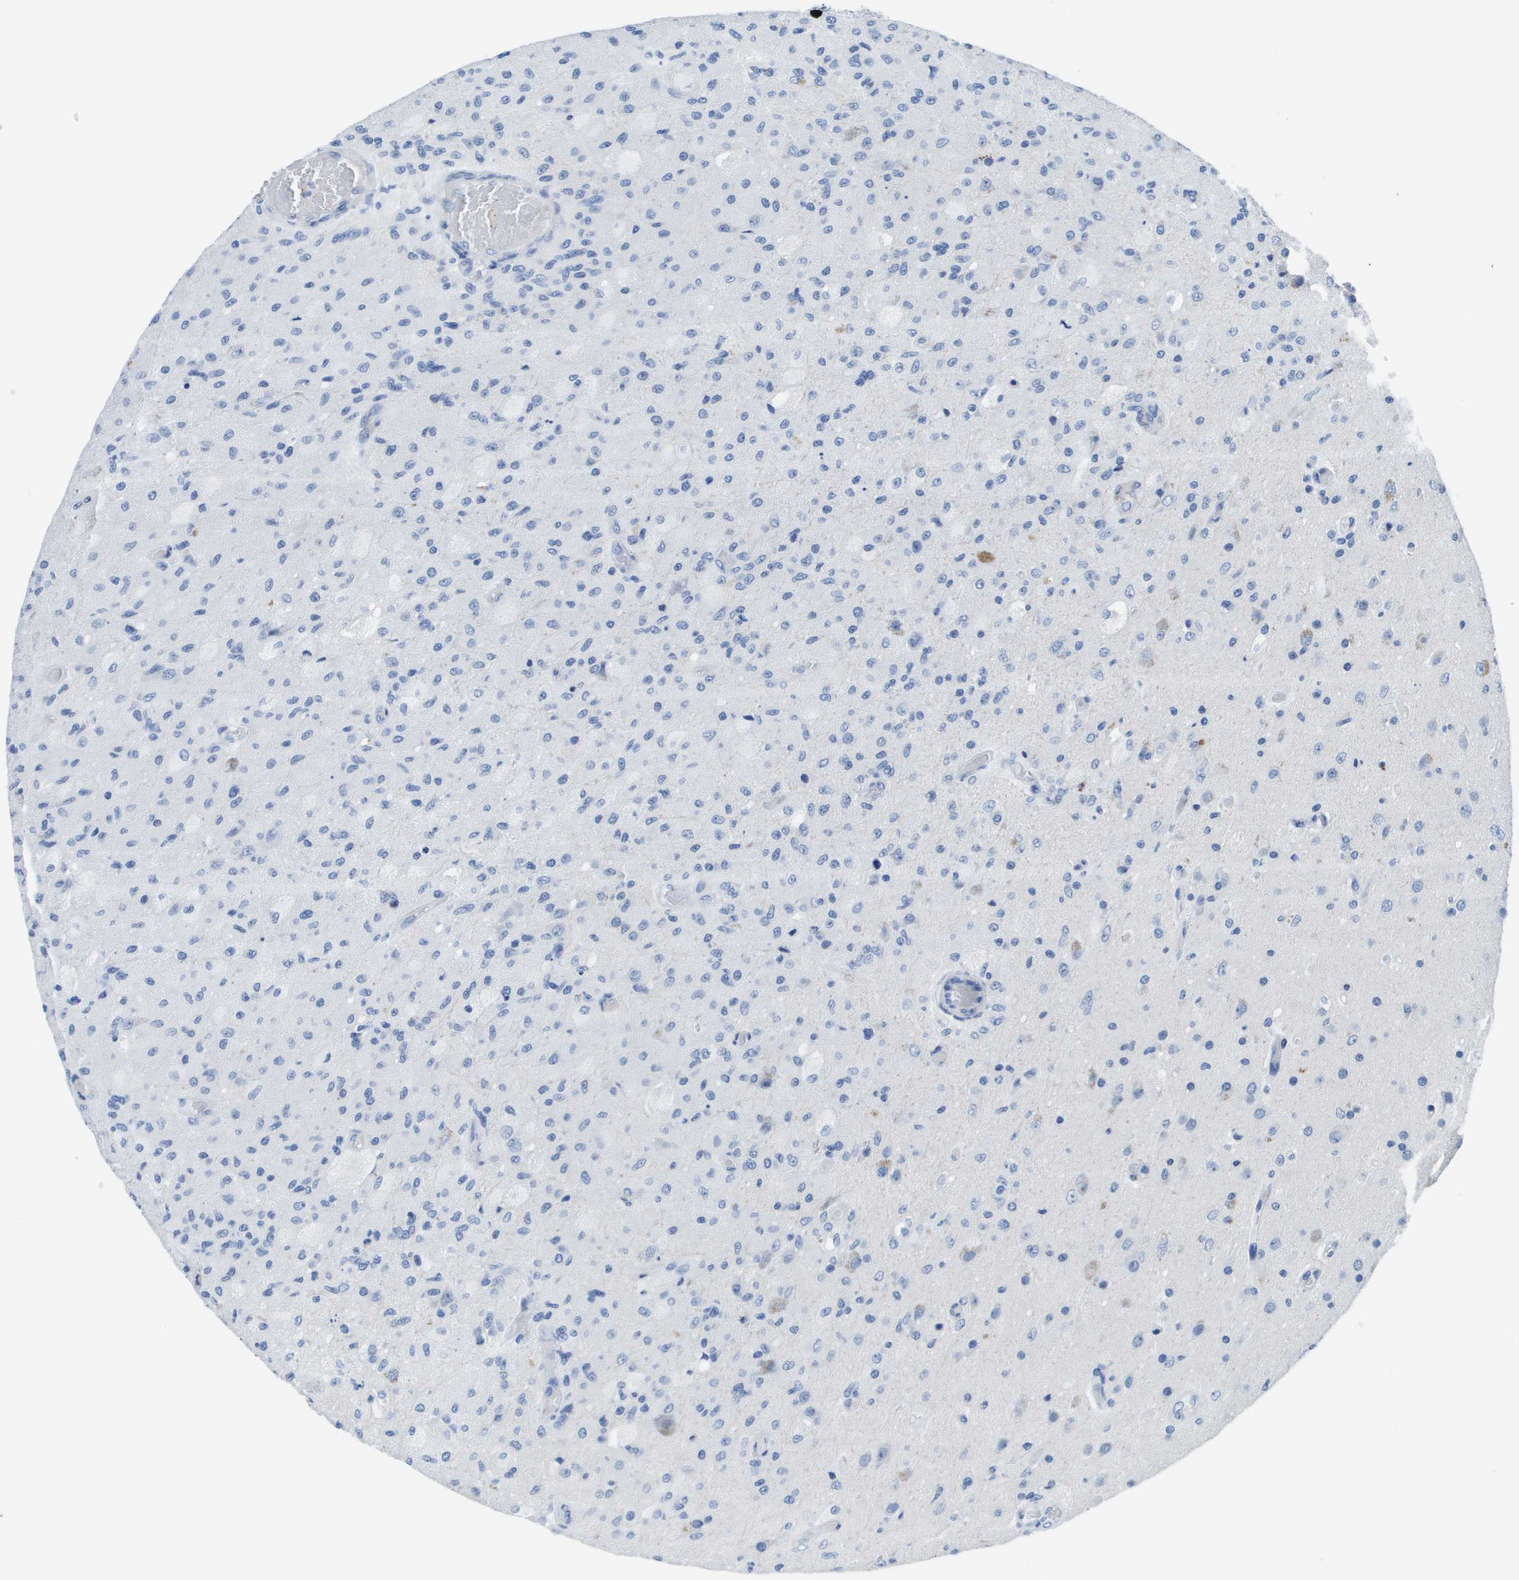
{"staining": {"intensity": "negative", "quantity": "none", "location": "none"}, "tissue": "glioma", "cell_type": "Tumor cells", "image_type": "cancer", "snomed": [{"axis": "morphology", "description": "Normal tissue, NOS"}, {"axis": "morphology", "description": "Glioma, malignant, High grade"}, {"axis": "topography", "description": "Cerebral cortex"}], "caption": "Tumor cells show no significant expression in malignant glioma (high-grade).", "gene": "MS4A1", "patient": {"sex": "male", "age": 77}}